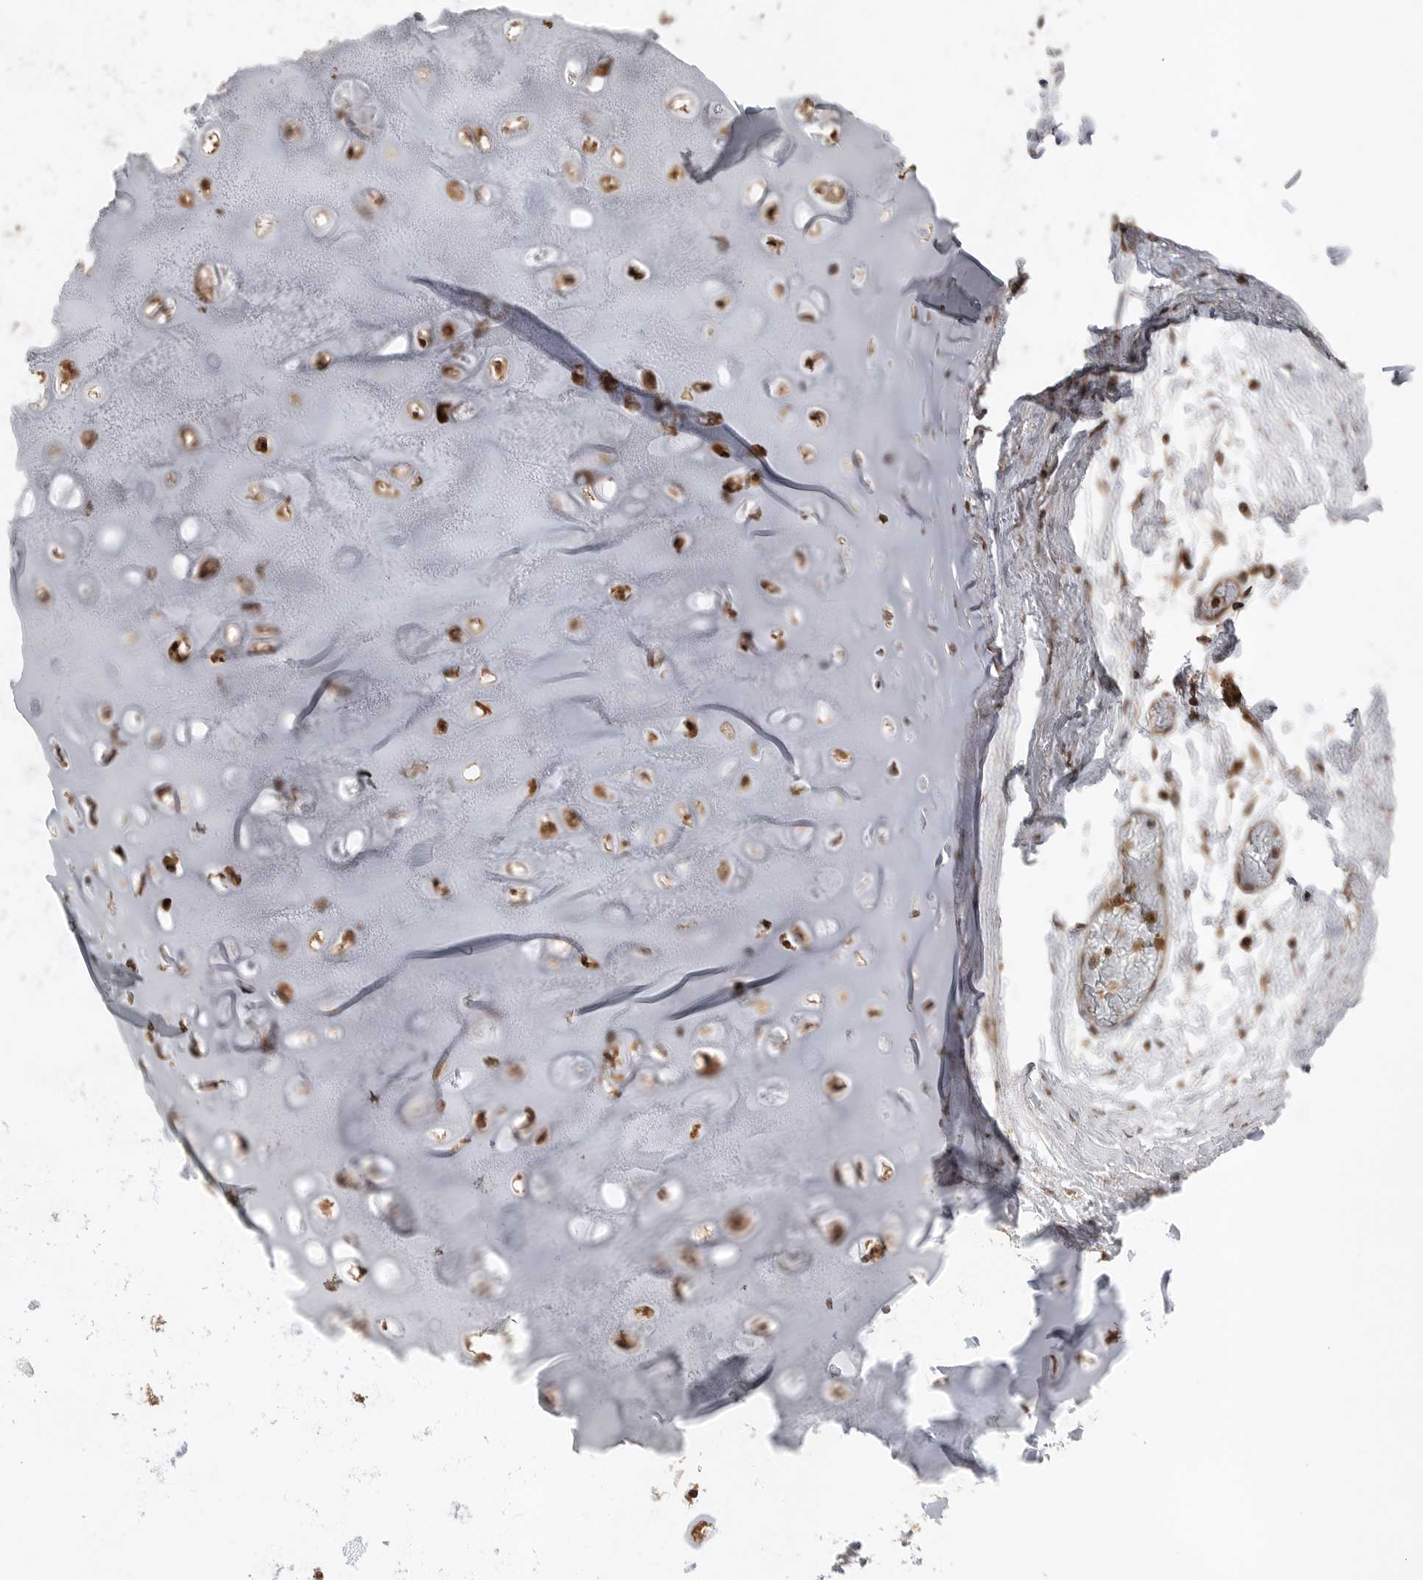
{"staining": {"intensity": "moderate", "quantity": ">75%", "location": "cytoplasmic/membranous"}, "tissue": "adipose tissue", "cell_type": "Adipocytes", "image_type": "normal", "snomed": [{"axis": "morphology", "description": "Normal tissue, NOS"}, {"axis": "topography", "description": "Cartilage tissue"}, {"axis": "topography", "description": "Lung"}], "caption": "Protein staining of unremarkable adipose tissue shows moderate cytoplasmic/membranous staining in about >75% of adipocytes.", "gene": "PEAK1", "patient": {"sex": "female", "age": 77}}